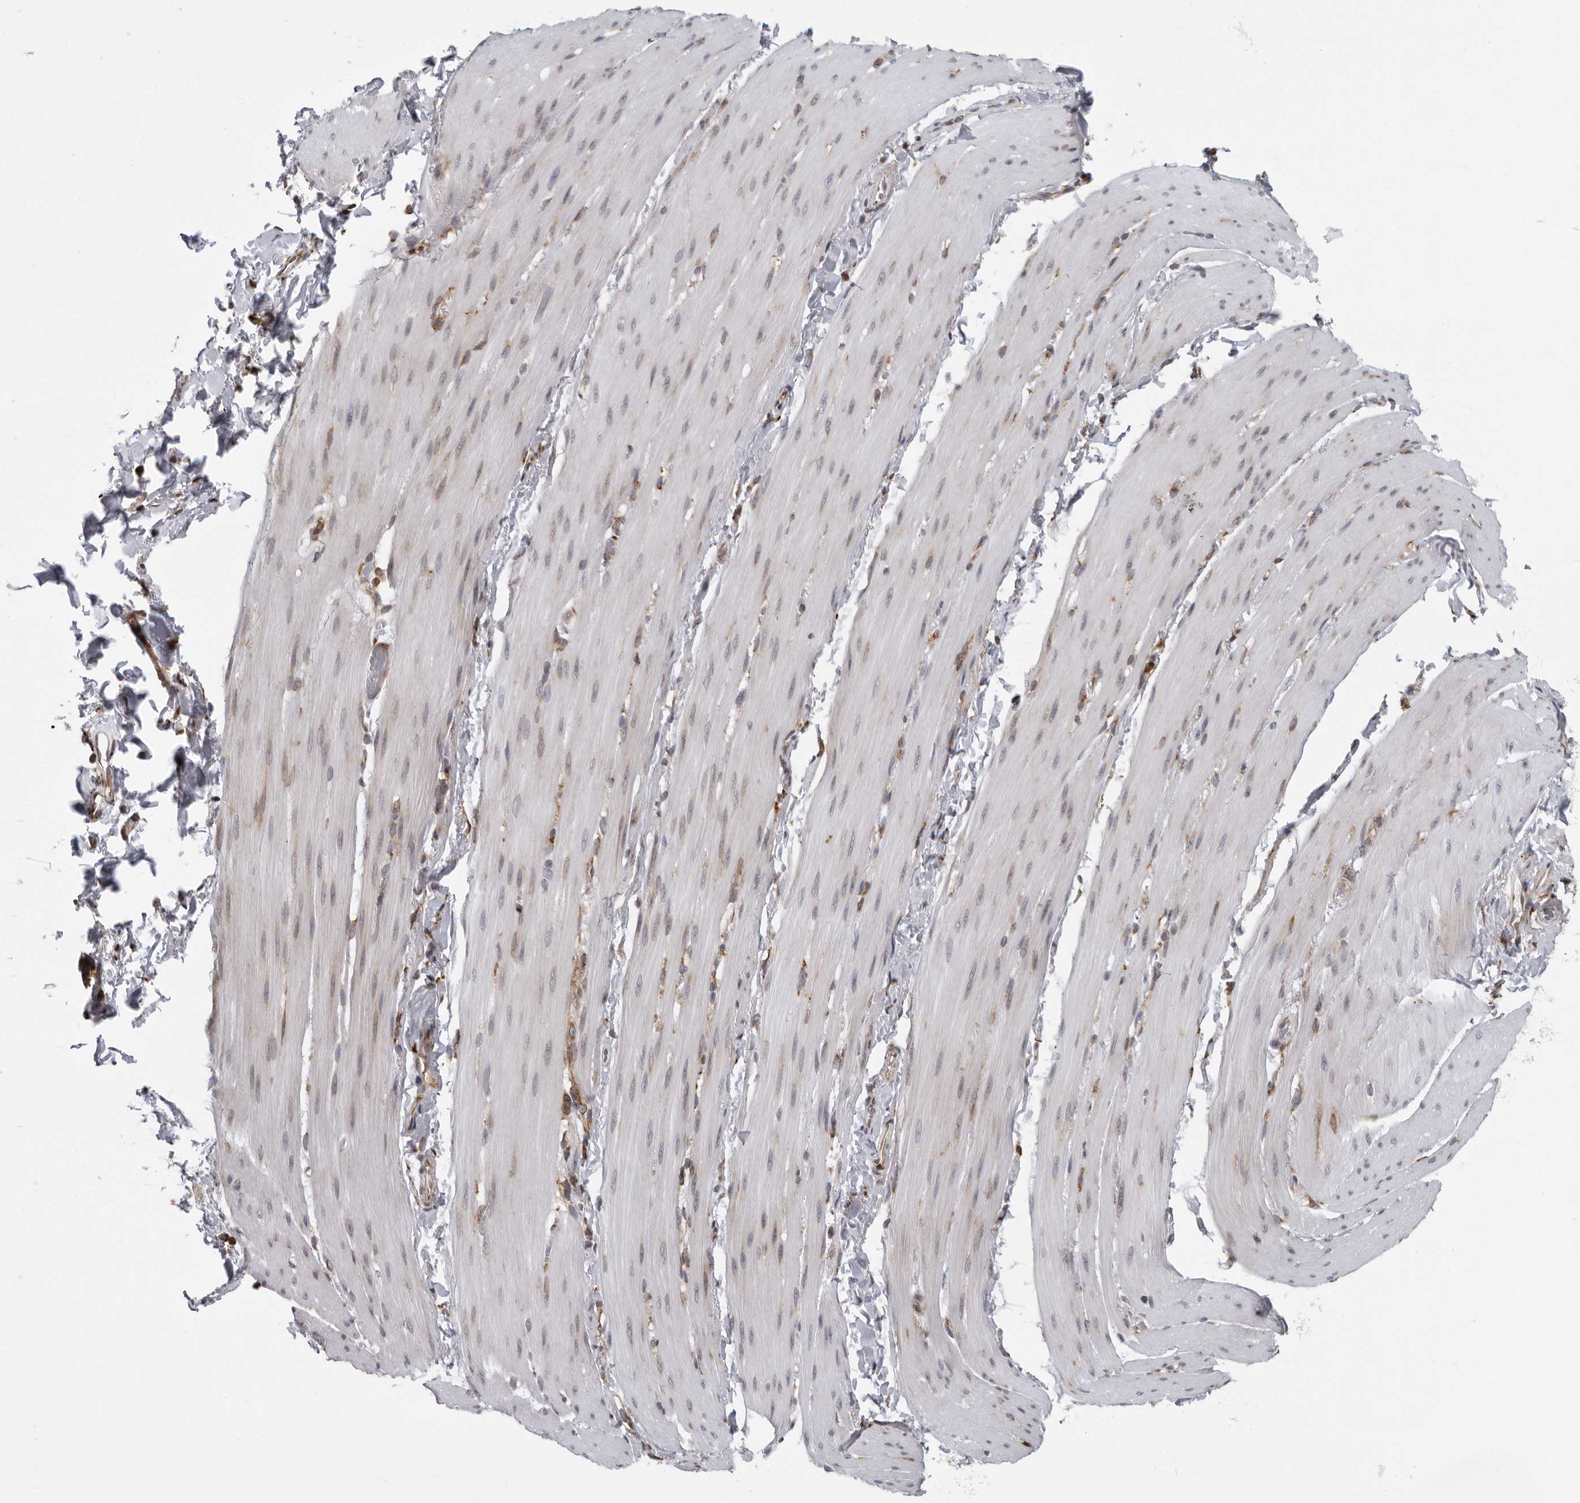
{"staining": {"intensity": "negative", "quantity": "none", "location": "none"}, "tissue": "smooth muscle", "cell_type": "Smooth muscle cells", "image_type": "normal", "snomed": [{"axis": "morphology", "description": "Normal tissue, NOS"}, {"axis": "topography", "description": "Smooth muscle"}, {"axis": "topography", "description": "Small intestine"}], "caption": "Smooth muscle cells show no significant protein expression in benign smooth muscle. (DAB immunohistochemistry with hematoxylin counter stain).", "gene": "ALPK2", "patient": {"sex": "female", "age": 84}}